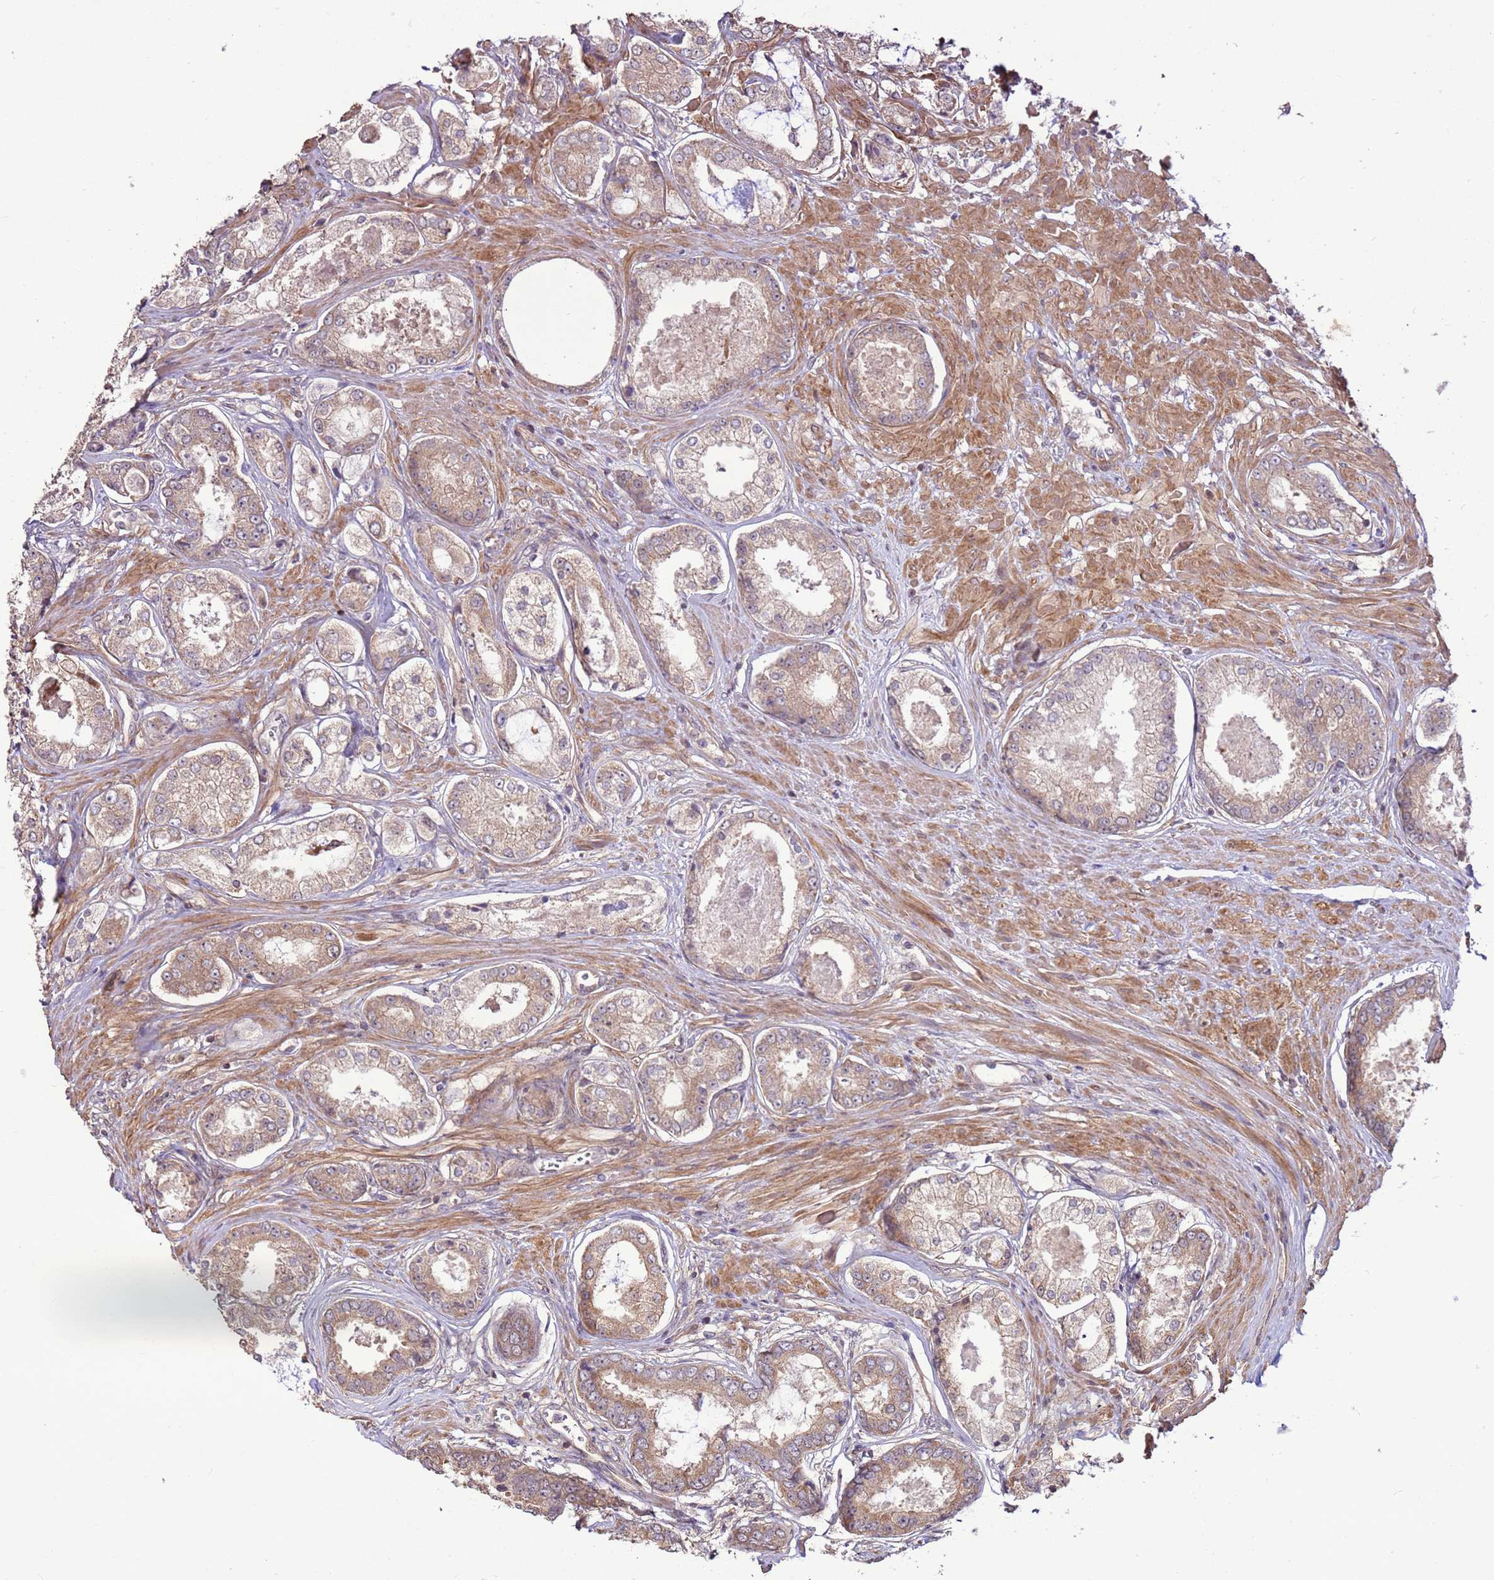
{"staining": {"intensity": "weak", "quantity": "<25%", "location": "cytoplasmic/membranous"}, "tissue": "prostate cancer", "cell_type": "Tumor cells", "image_type": "cancer", "snomed": [{"axis": "morphology", "description": "Adenocarcinoma, Low grade"}, {"axis": "topography", "description": "Prostate"}], "caption": "IHC of prostate cancer reveals no positivity in tumor cells. (Brightfield microscopy of DAB immunohistochemistry at high magnification).", "gene": "CCDC112", "patient": {"sex": "male", "age": 68}}